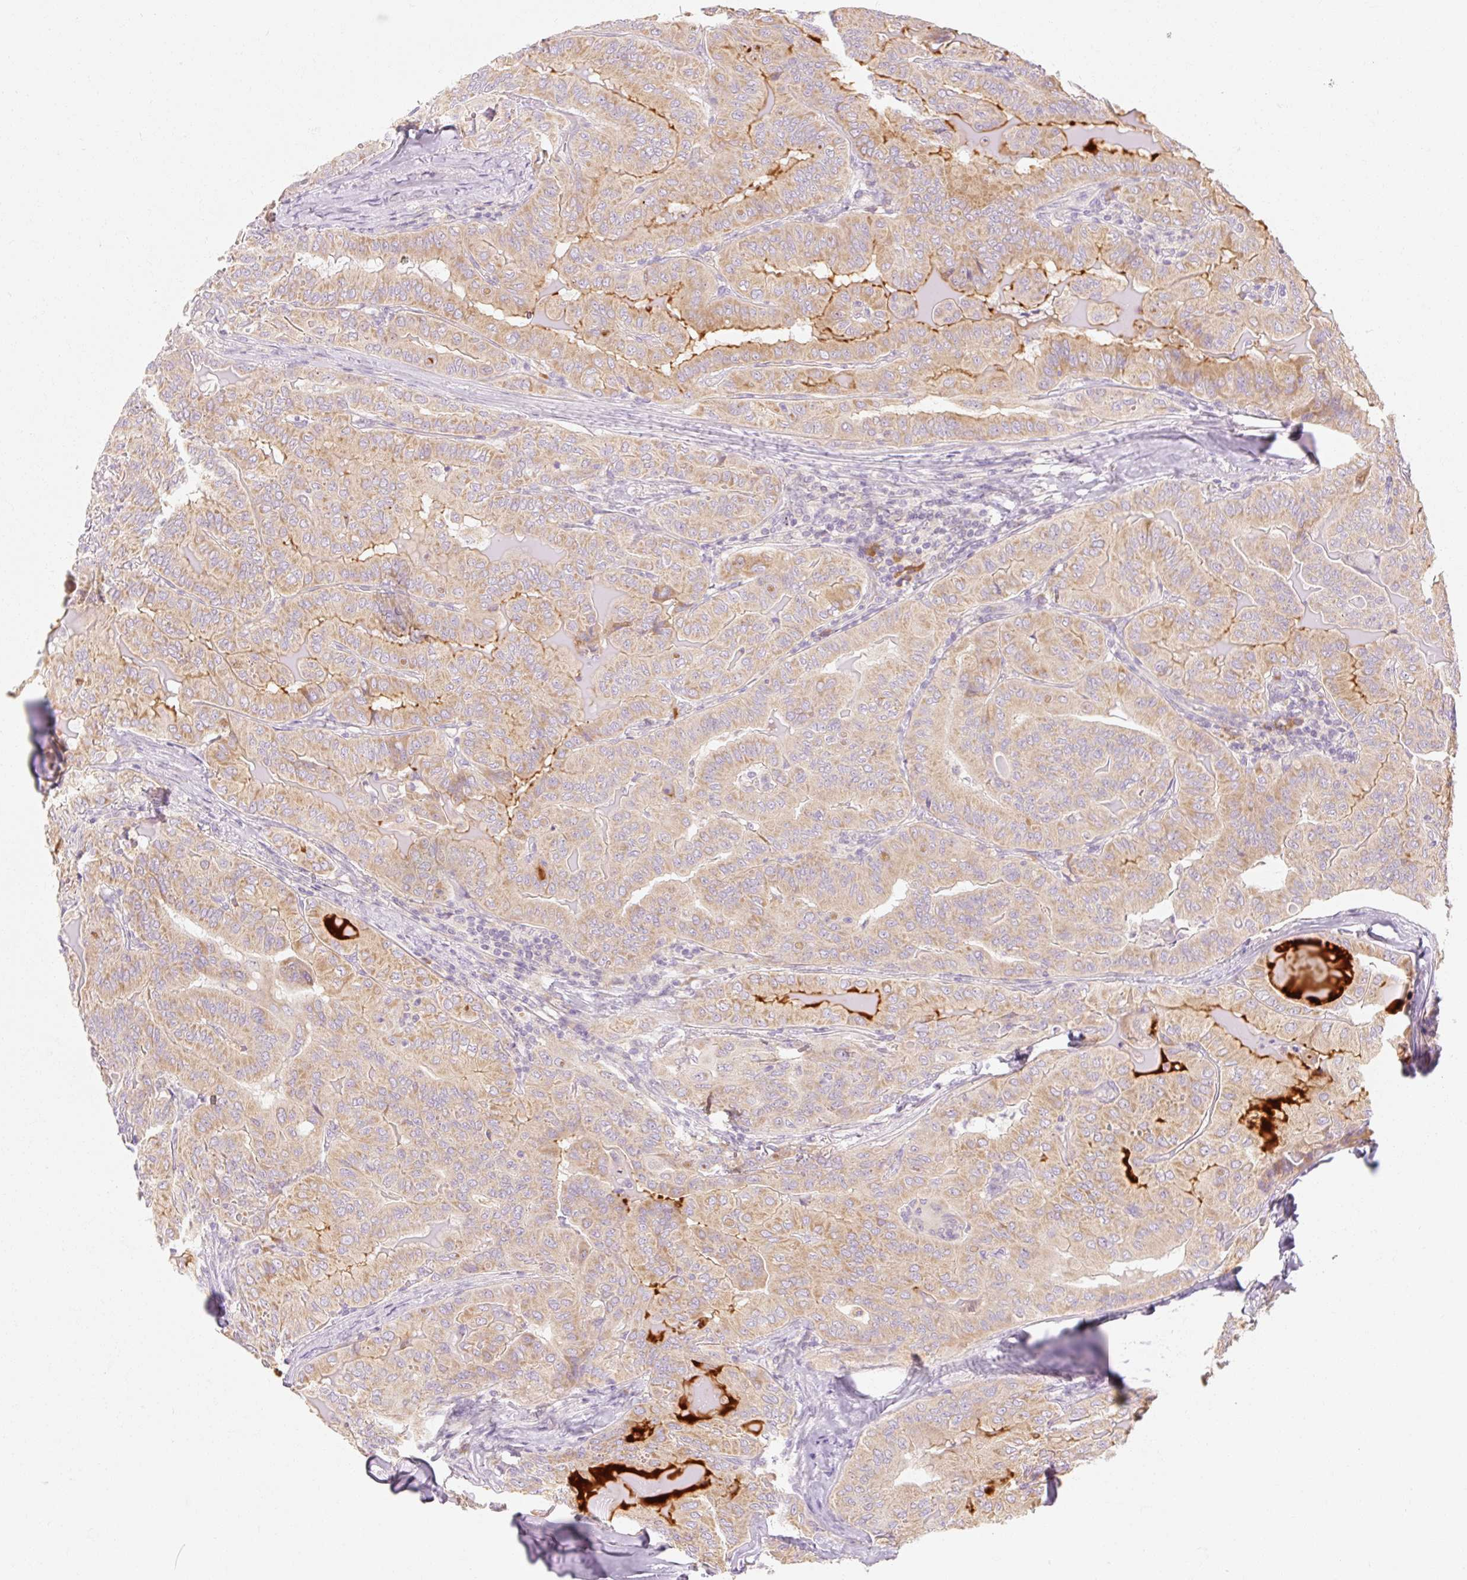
{"staining": {"intensity": "weak", "quantity": ">75%", "location": "cytoplasmic/membranous"}, "tissue": "thyroid cancer", "cell_type": "Tumor cells", "image_type": "cancer", "snomed": [{"axis": "morphology", "description": "Papillary adenocarcinoma, NOS"}, {"axis": "topography", "description": "Thyroid gland"}], "caption": "A brown stain highlights weak cytoplasmic/membranous staining of a protein in human thyroid cancer (papillary adenocarcinoma) tumor cells.", "gene": "MYO1D", "patient": {"sex": "female", "age": 68}}